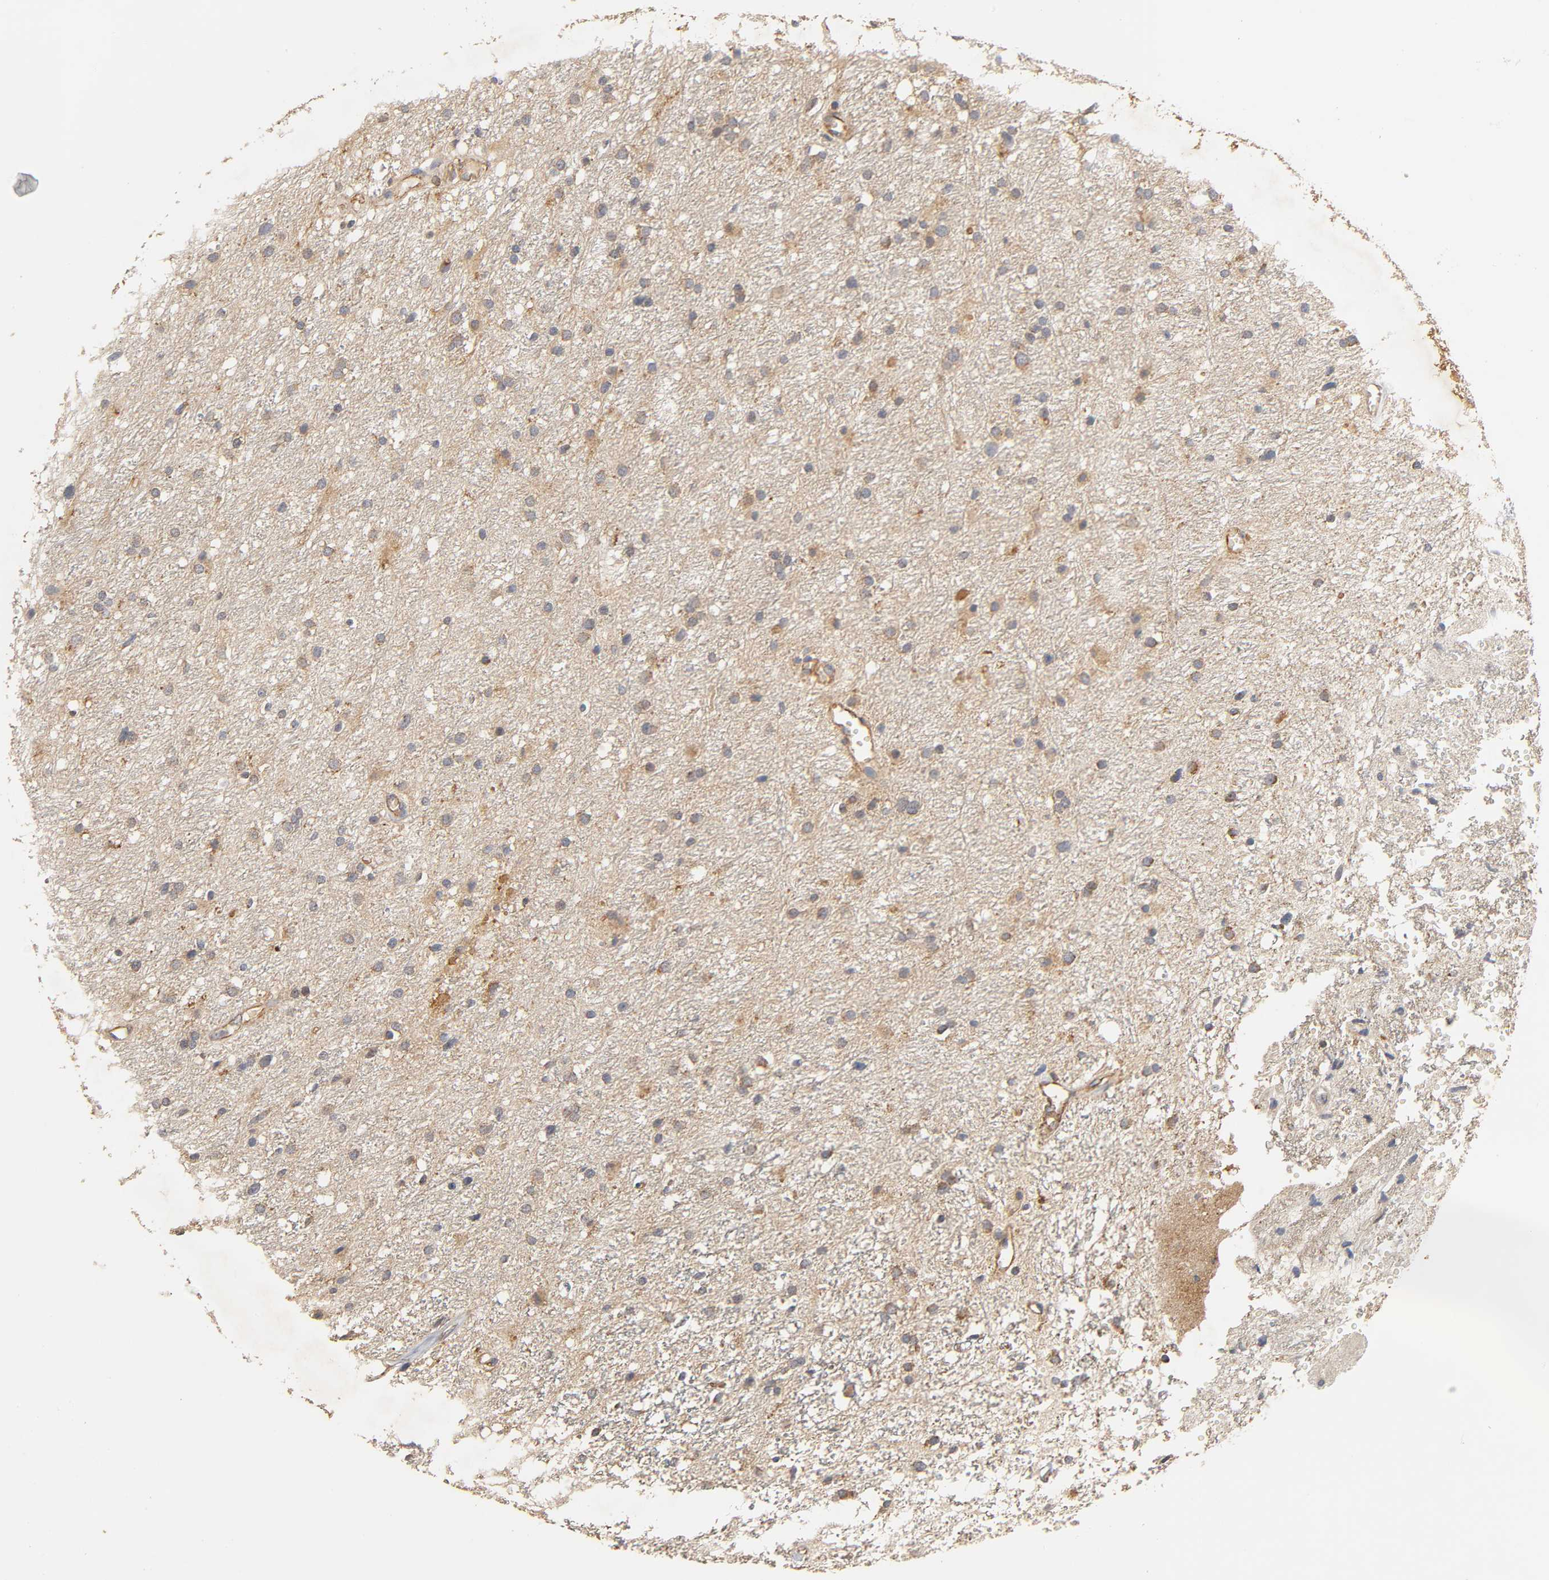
{"staining": {"intensity": "weak", "quantity": "25%-75%", "location": "cytoplasmic/membranous"}, "tissue": "glioma", "cell_type": "Tumor cells", "image_type": "cancer", "snomed": [{"axis": "morphology", "description": "Glioma, malignant, High grade"}, {"axis": "topography", "description": "Brain"}], "caption": "High-magnification brightfield microscopy of malignant glioma (high-grade) stained with DAB (brown) and counterstained with hematoxylin (blue). tumor cells exhibit weak cytoplasmic/membranous positivity is seen in approximately25%-75% of cells.", "gene": "SCAP", "patient": {"sex": "female", "age": 59}}